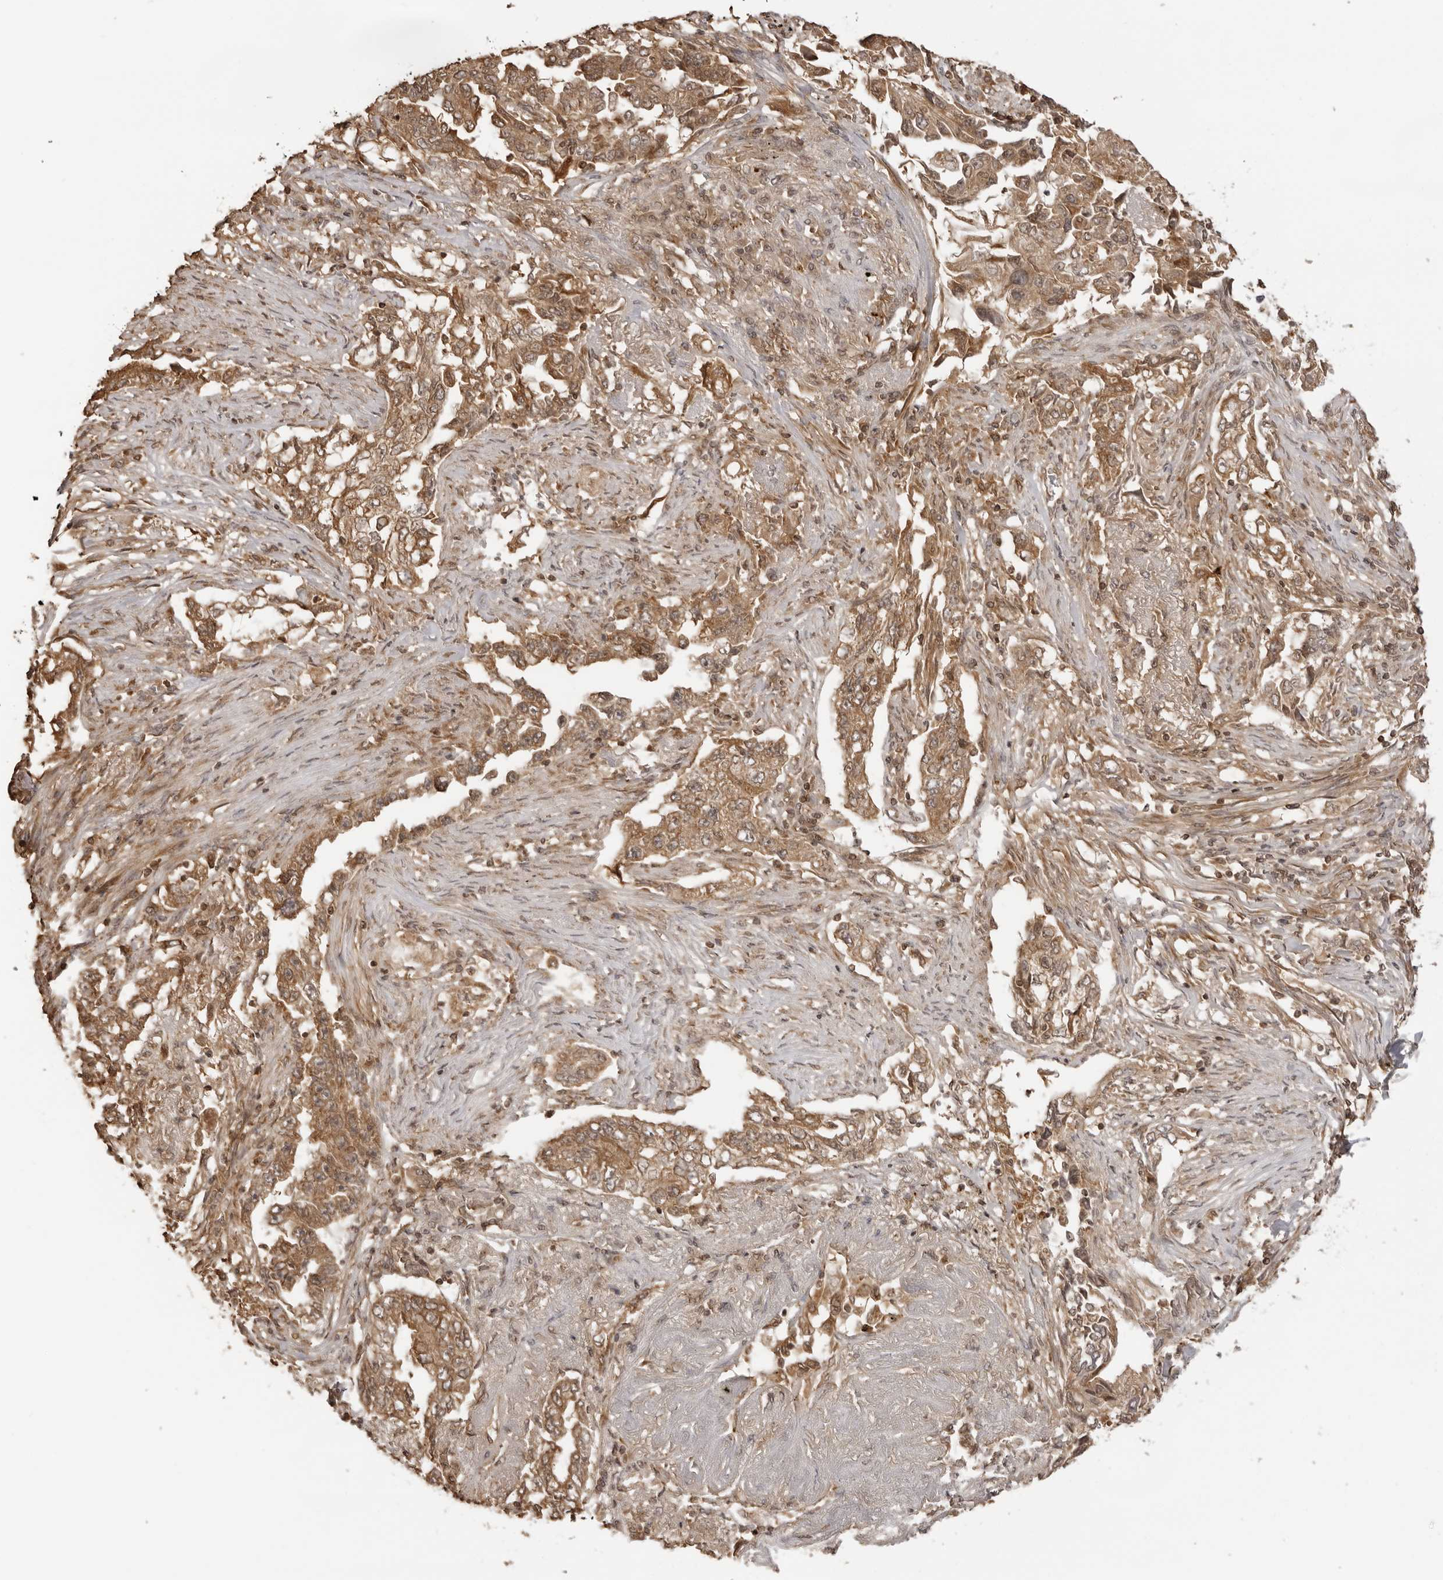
{"staining": {"intensity": "moderate", "quantity": ">75%", "location": "cytoplasmic/membranous"}, "tissue": "lung cancer", "cell_type": "Tumor cells", "image_type": "cancer", "snomed": [{"axis": "morphology", "description": "Adenocarcinoma, NOS"}, {"axis": "topography", "description": "Lung"}], "caption": "This image shows lung cancer (adenocarcinoma) stained with IHC to label a protein in brown. The cytoplasmic/membranous of tumor cells show moderate positivity for the protein. Nuclei are counter-stained blue.", "gene": "IKBKE", "patient": {"sex": "female", "age": 51}}